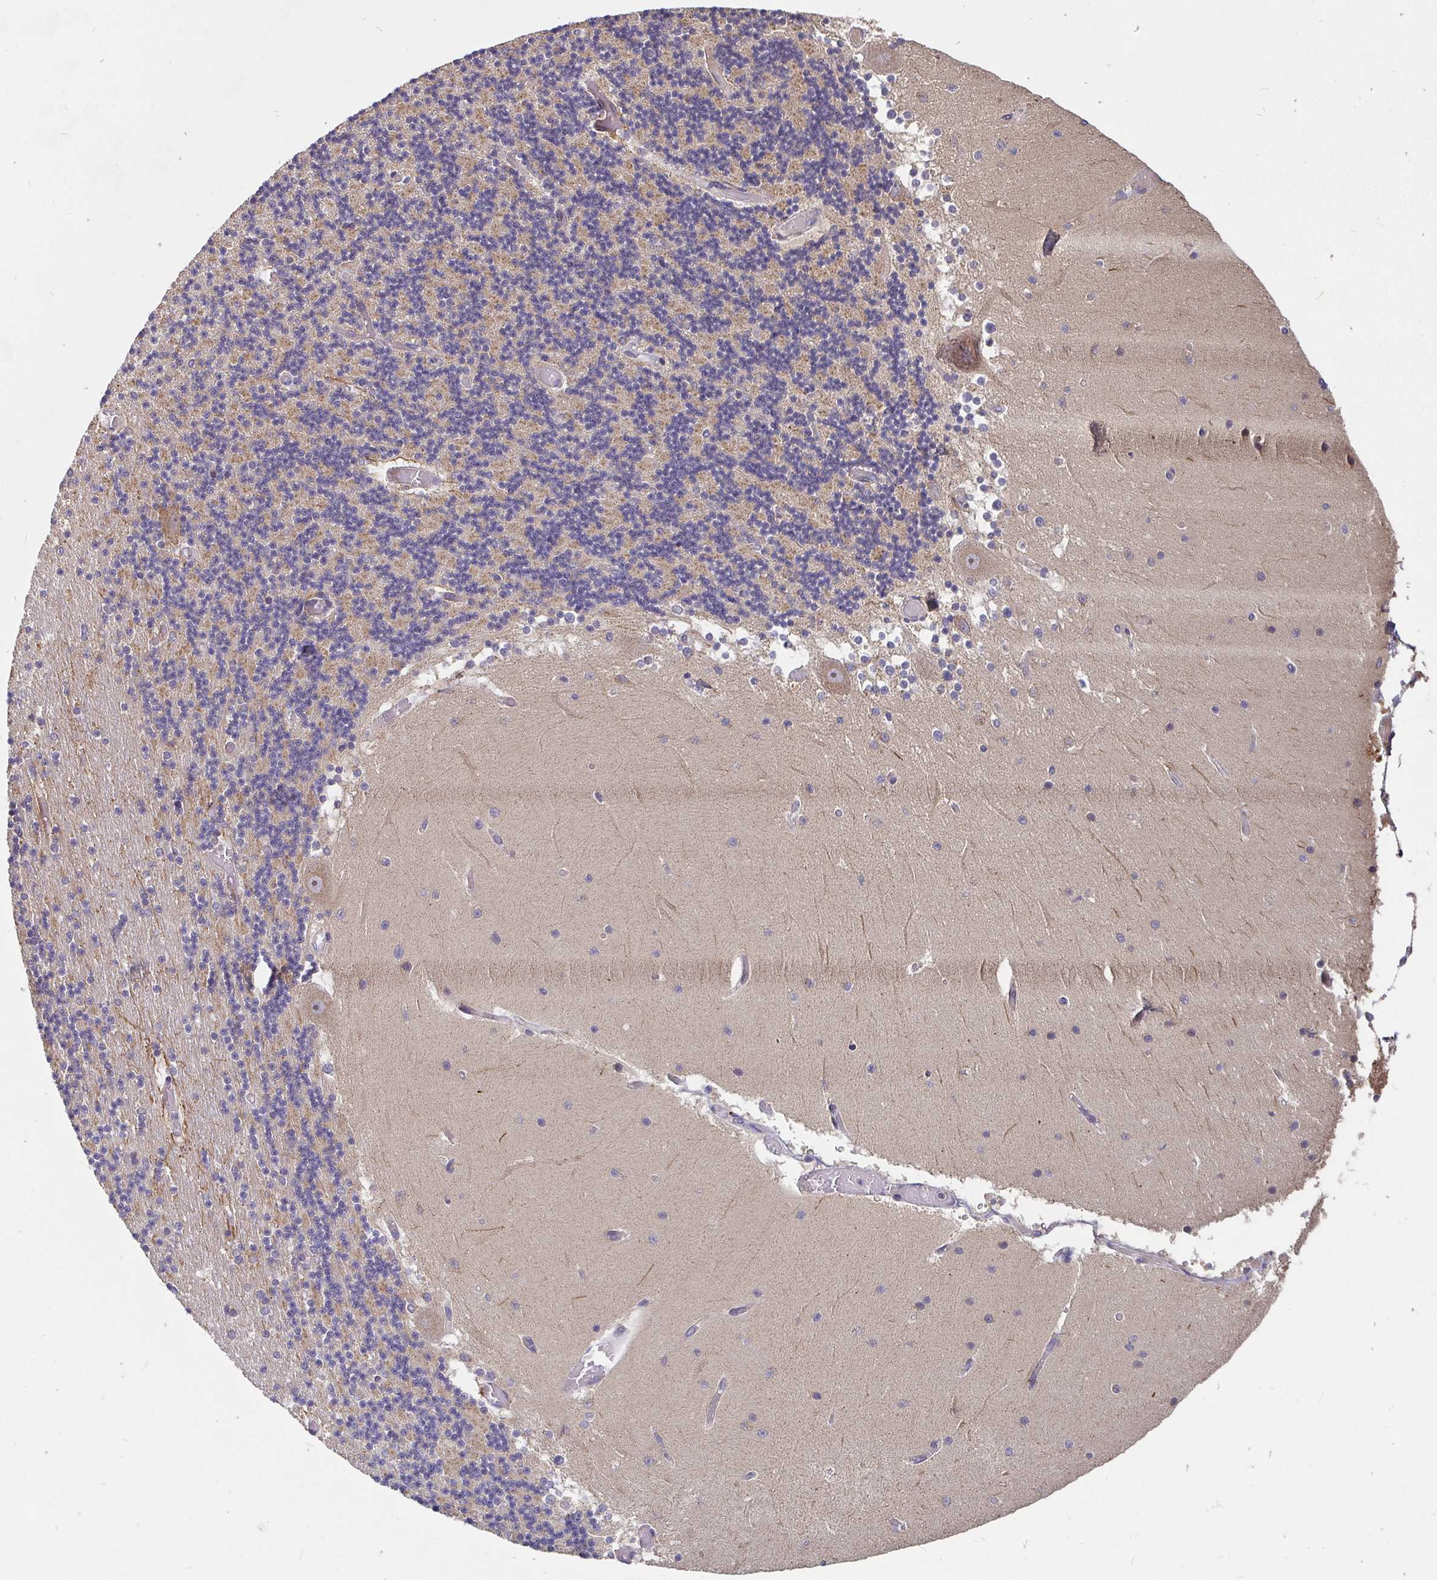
{"staining": {"intensity": "negative", "quantity": "none", "location": "none"}, "tissue": "cerebellum", "cell_type": "Cells in granular layer", "image_type": "normal", "snomed": [{"axis": "morphology", "description": "Normal tissue, NOS"}, {"axis": "topography", "description": "Cerebellum"}], "caption": "Immunohistochemistry micrograph of normal cerebellum: human cerebellum stained with DAB displays no significant protein staining in cells in granular layer.", "gene": "PDF", "patient": {"sex": "female", "age": 28}}